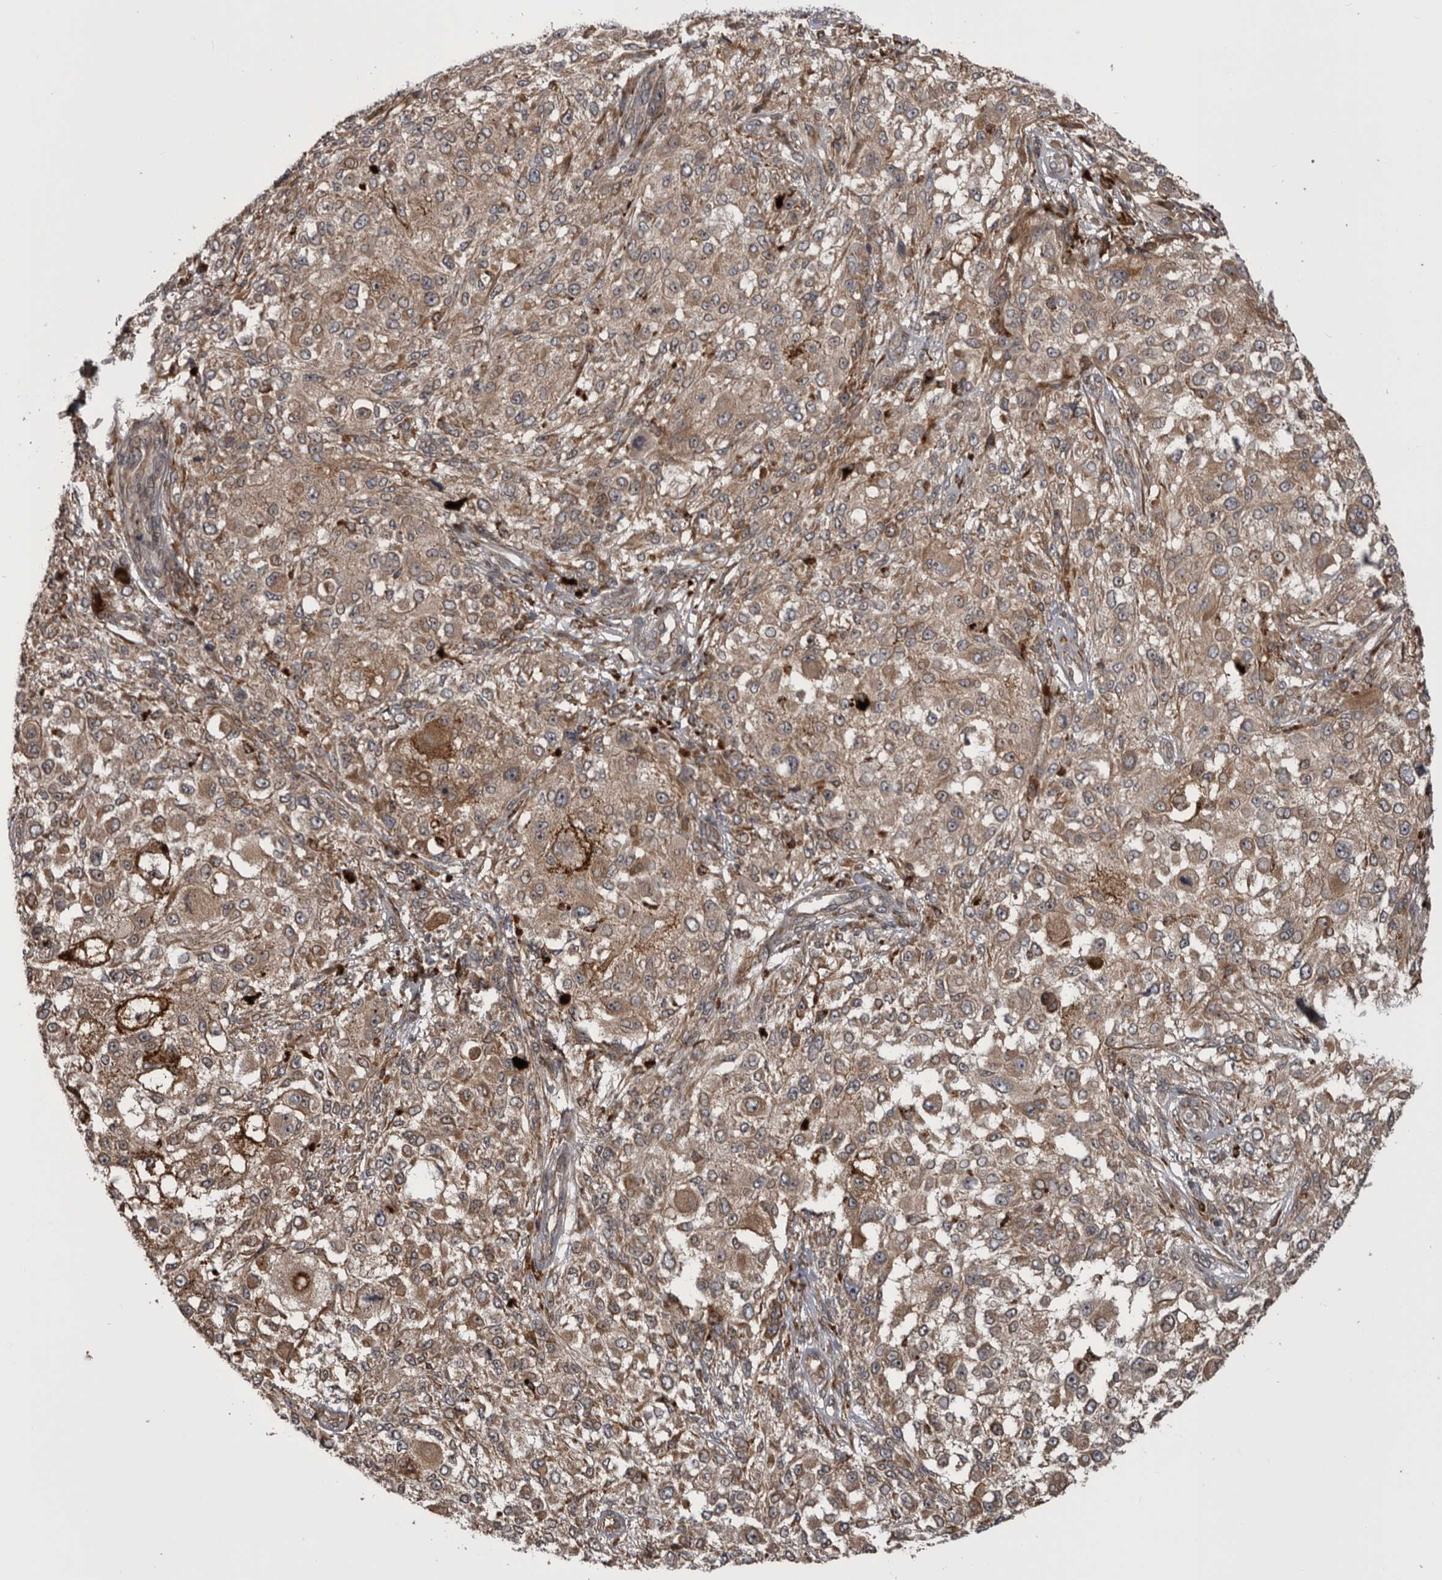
{"staining": {"intensity": "weak", "quantity": ">75%", "location": "cytoplasmic/membranous"}, "tissue": "melanoma", "cell_type": "Tumor cells", "image_type": "cancer", "snomed": [{"axis": "morphology", "description": "Necrosis, NOS"}, {"axis": "morphology", "description": "Malignant melanoma, NOS"}, {"axis": "topography", "description": "Skin"}], "caption": "A histopathology image showing weak cytoplasmic/membranous staining in about >75% of tumor cells in melanoma, as visualized by brown immunohistochemical staining.", "gene": "RAB3GAP2", "patient": {"sex": "female", "age": 87}}